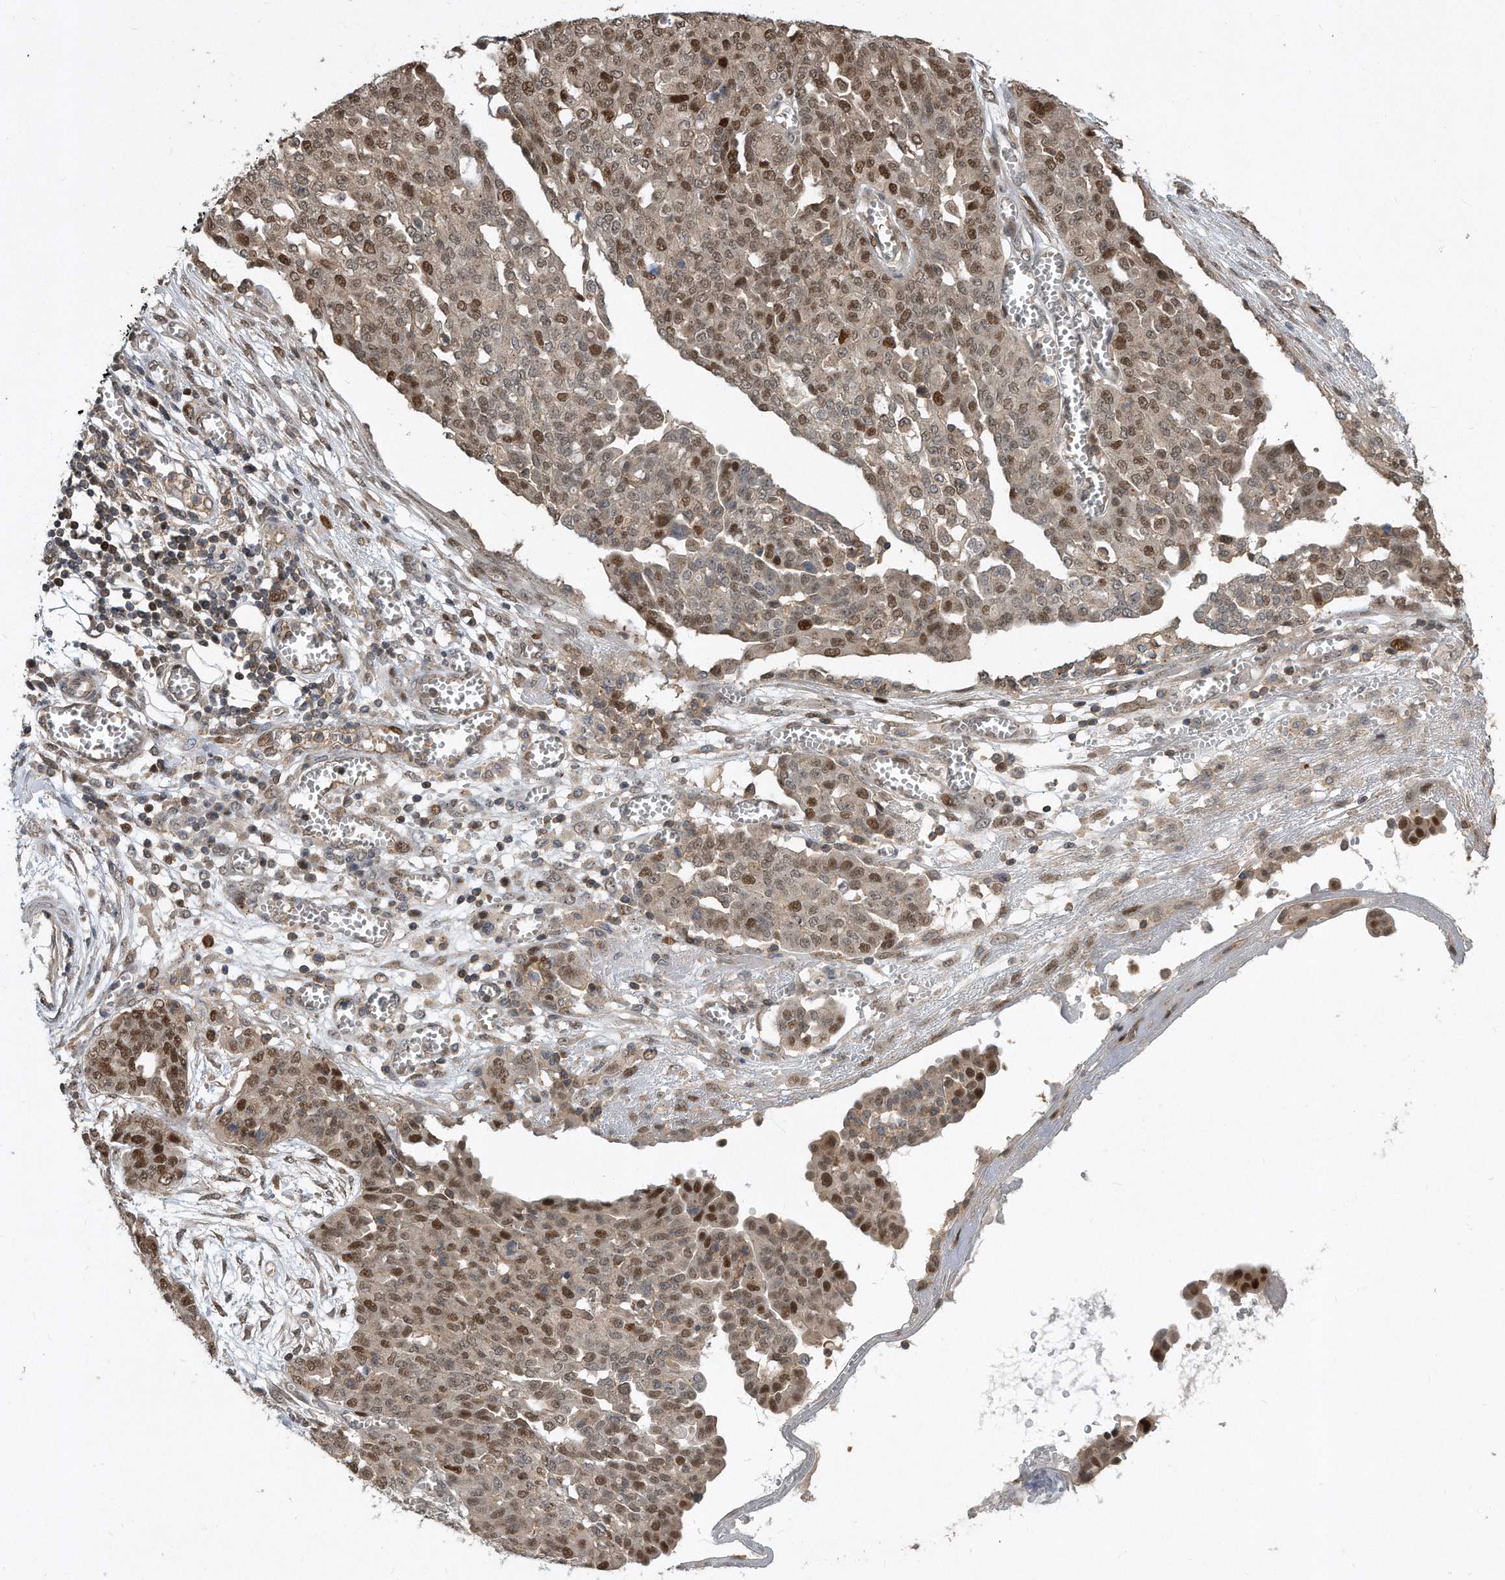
{"staining": {"intensity": "moderate", "quantity": ">75%", "location": "nuclear"}, "tissue": "ovarian cancer", "cell_type": "Tumor cells", "image_type": "cancer", "snomed": [{"axis": "morphology", "description": "Cystadenocarcinoma, serous, NOS"}, {"axis": "topography", "description": "Soft tissue"}, {"axis": "topography", "description": "Ovary"}], "caption": "Moderate nuclear positivity is identified in about >75% of tumor cells in ovarian cancer (serous cystadenocarcinoma).", "gene": "PGBD2", "patient": {"sex": "female", "age": 57}}